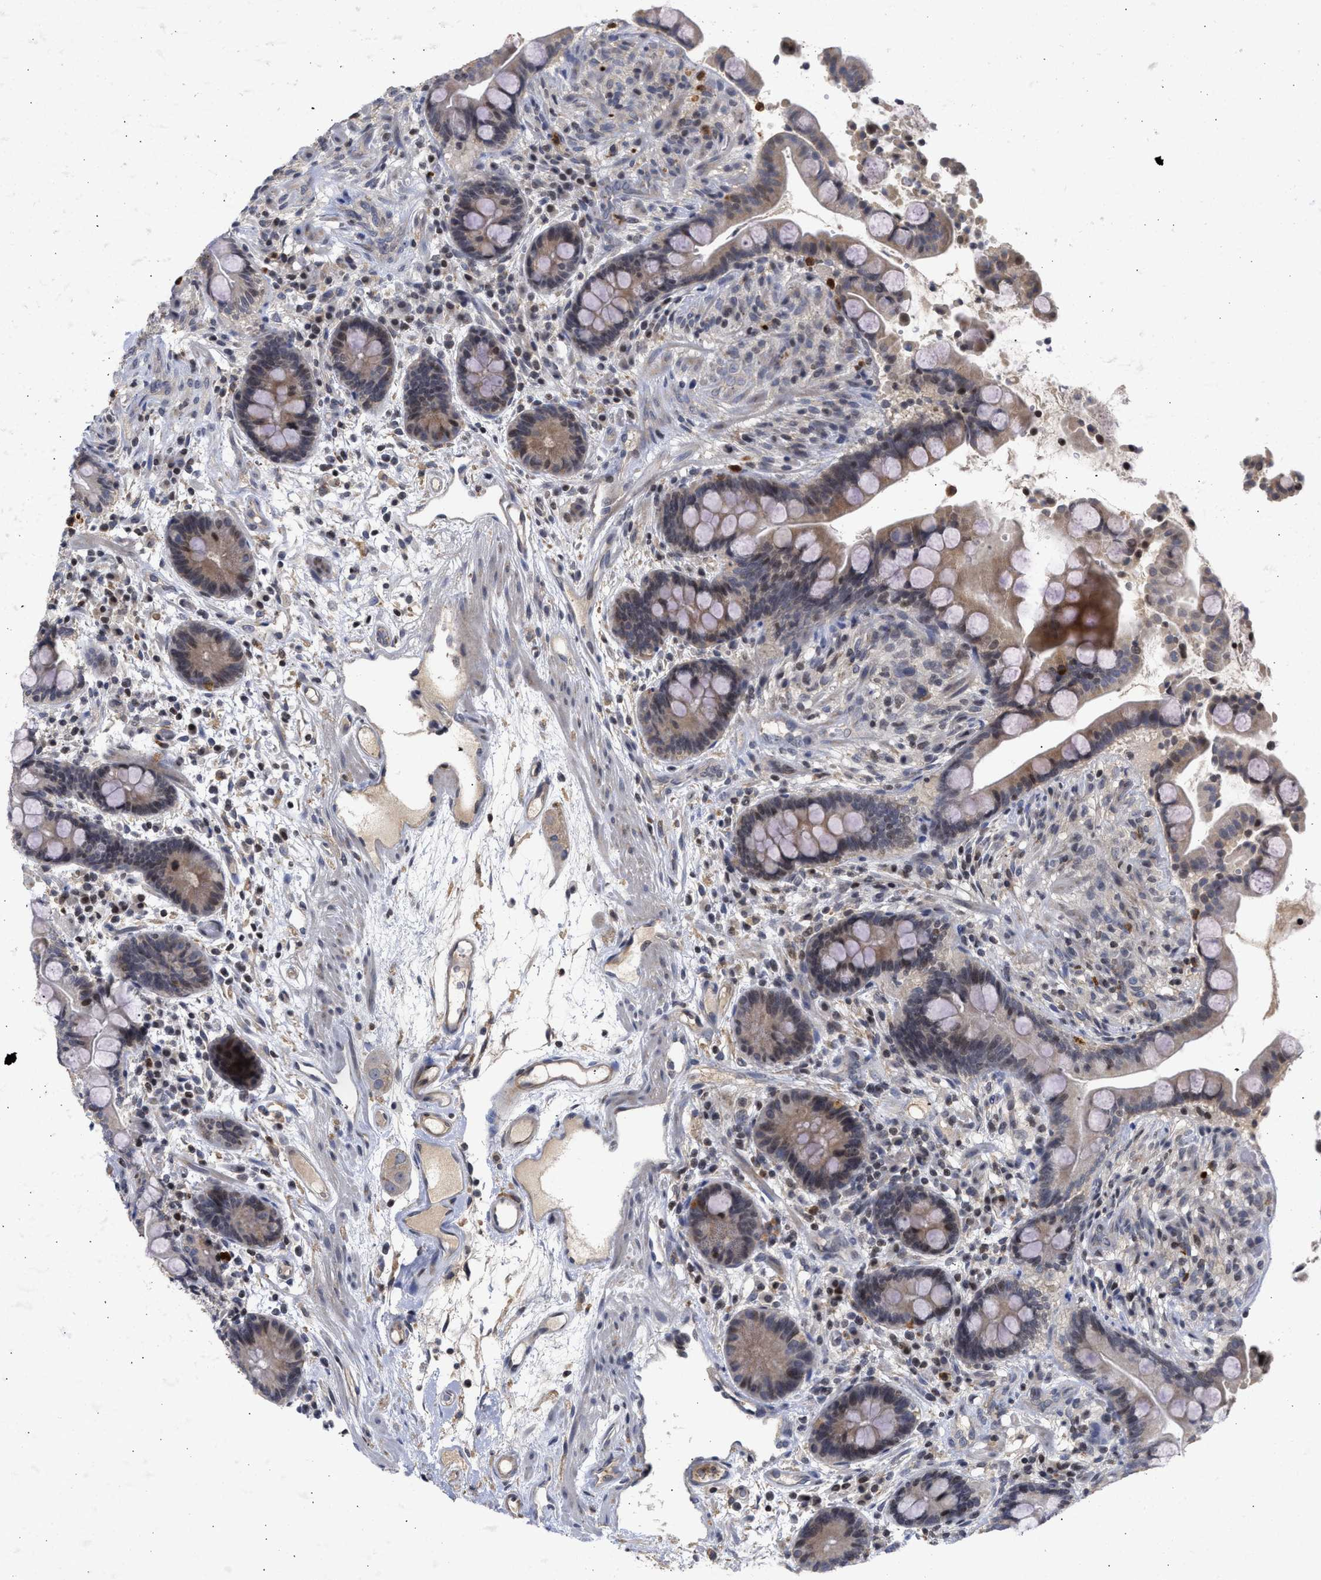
{"staining": {"intensity": "weak", "quantity": ">75%", "location": "cytoplasmic/membranous"}, "tissue": "colon", "cell_type": "Endothelial cells", "image_type": "normal", "snomed": [{"axis": "morphology", "description": "Normal tissue, NOS"}, {"axis": "topography", "description": "Colon"}], "caption": "Immunohistochemistry photomicrograph of unremarkable colon: human colon stained using IHC shows low levels of weak protein expression localized specifically in the cytoplasmic/membranous of endothelial cells, appearing as a cytoplasmic/membranous brown color.", "gene": "ENSG00000142539", "patient": {"sex": "male", "age": 73}}